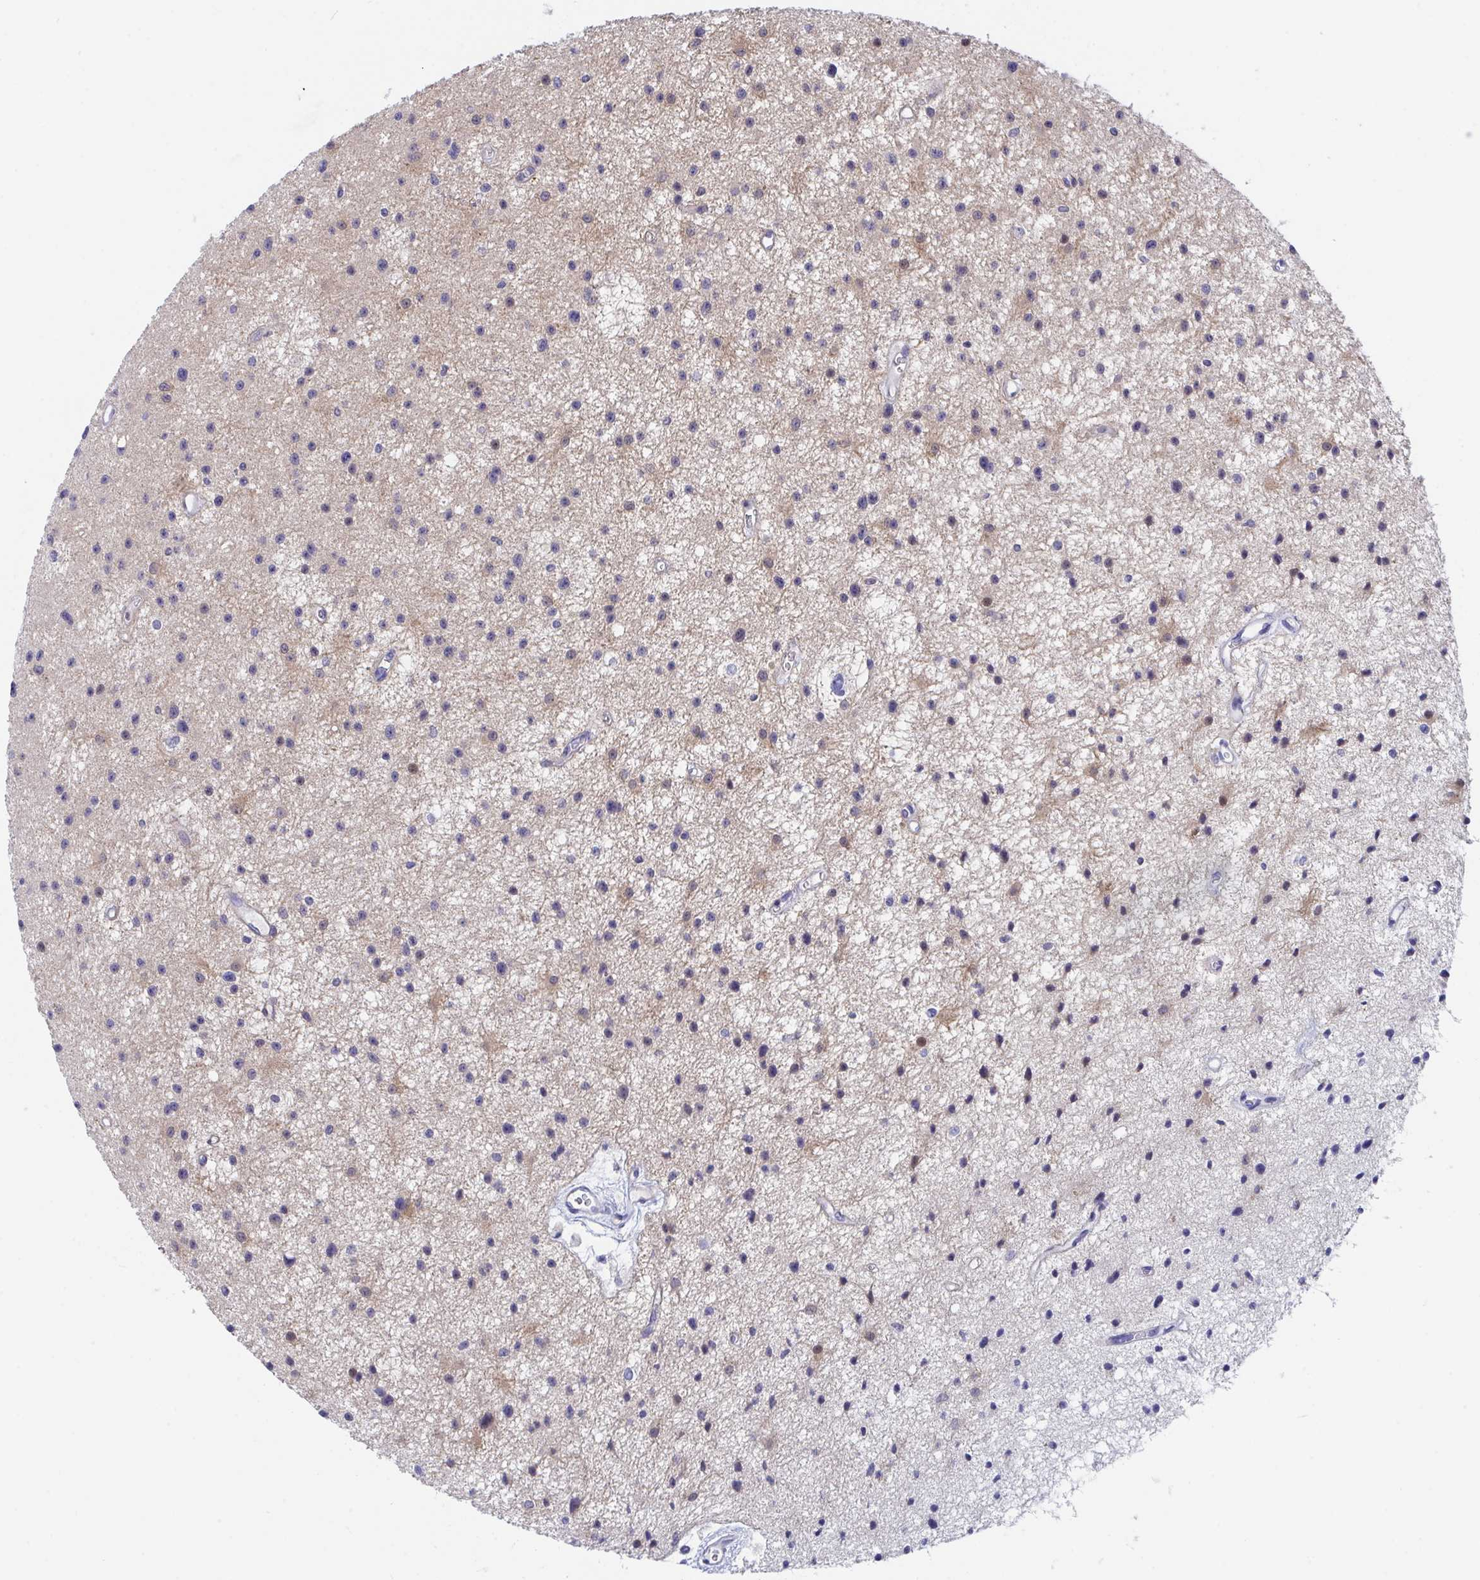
{"staining": {"intensity": "moderate", "quantity": "<25%", "location": "cytoplasmic/membranous,nuclear"}, "tissue": "glioma", "cell_type": "Tumor cells", "image_type": "cancer", "snomed": [{"axis": "morphology", "description": "Glioma, malignant, Low grade"}, {"axis": "topography", "description": "Brain"}], "caption": "An immunohistochemistry photomicrograph of tumor tissue is shown. Protein staining in brown labels moderate cytoplasmic/membranous and nuclear positivity in malignant glioma (low-grade) within tumor cells.", "gene": "P2RX3", "patient": {"sex": "male", "age": 43}}